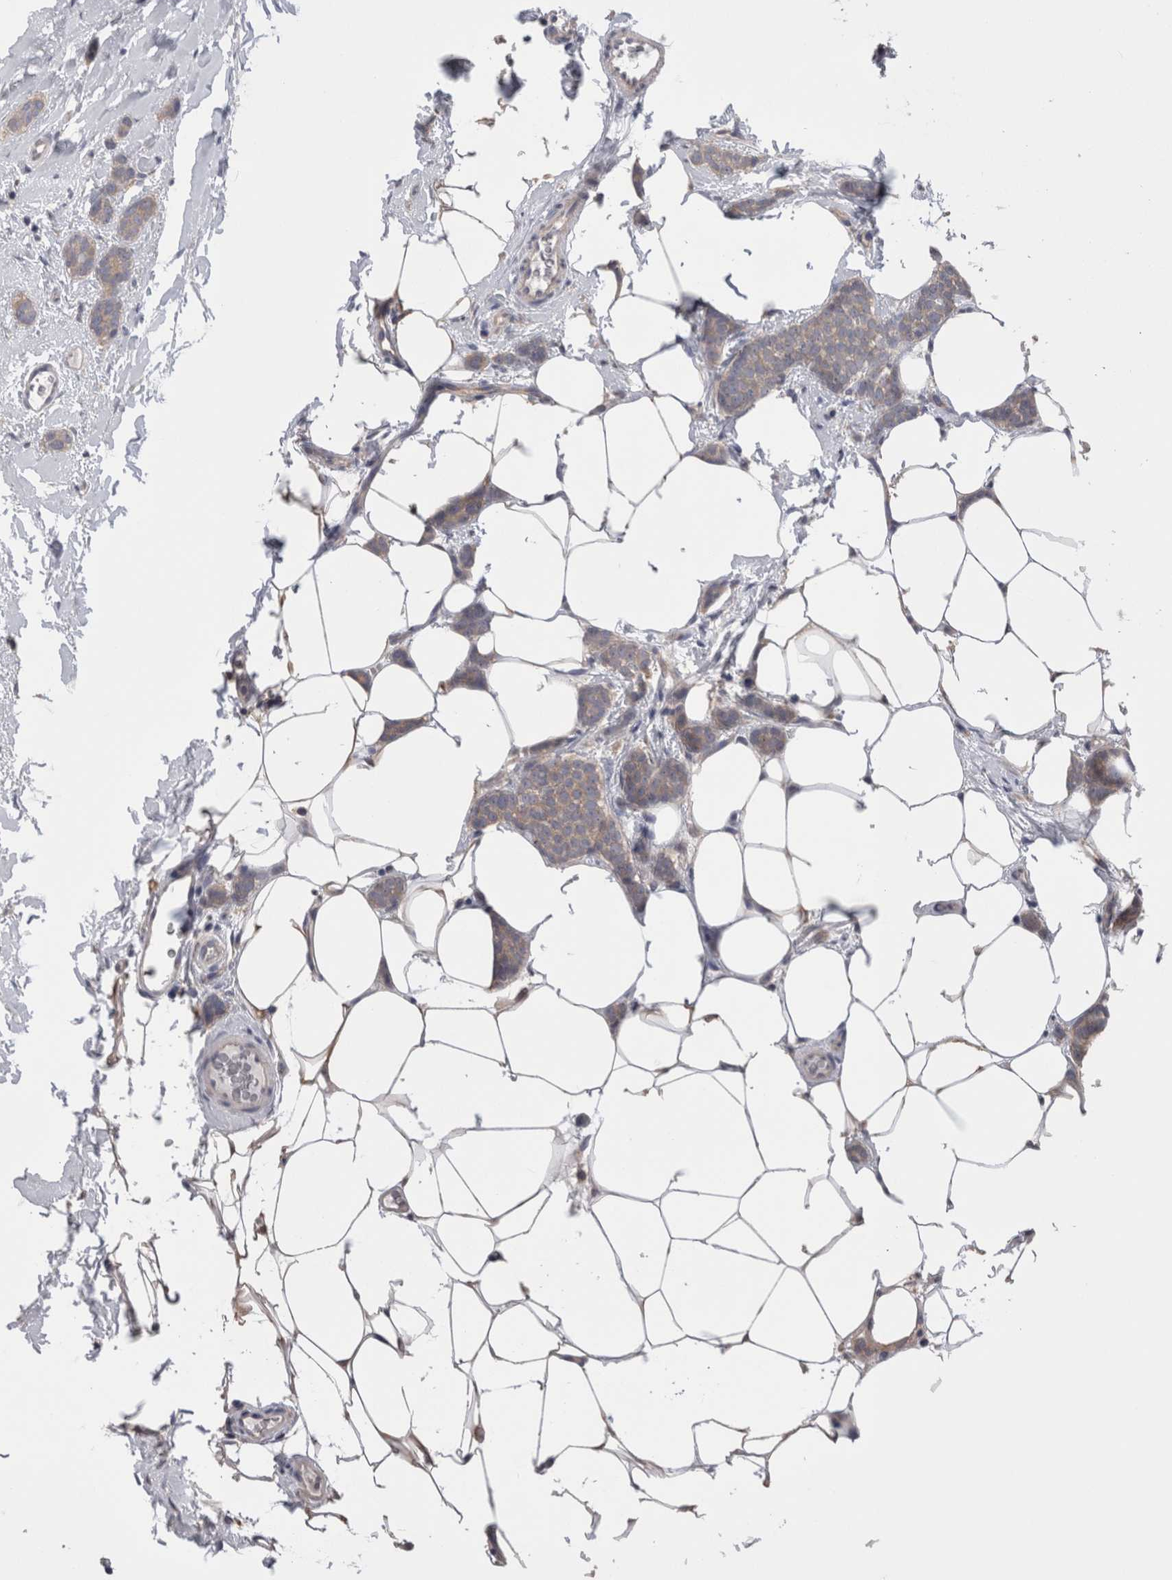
{"staining": {"intensity": "weak", "quantity": ">75%", "location": "cytoplasmic/membranous"}, "tissue": "breast cancer", "cell_type": "Tumor cells", "image_type": "cancer", "snomed": [{"axis": "morphology", "description": "Lobular carcinoma"}, {"axis": "topography", "description": "Skin"}, {"axis": "topography", "description": "Breast"}], "caption": "Breast lobular carcinoma was stained to show a protein in brown. There is low levels of weak cytoplasmic/membranous positivity in approximately >75% of tumor cells.", "gene": "DCTN6", "patient": {"sex": "female", "age": 46}}